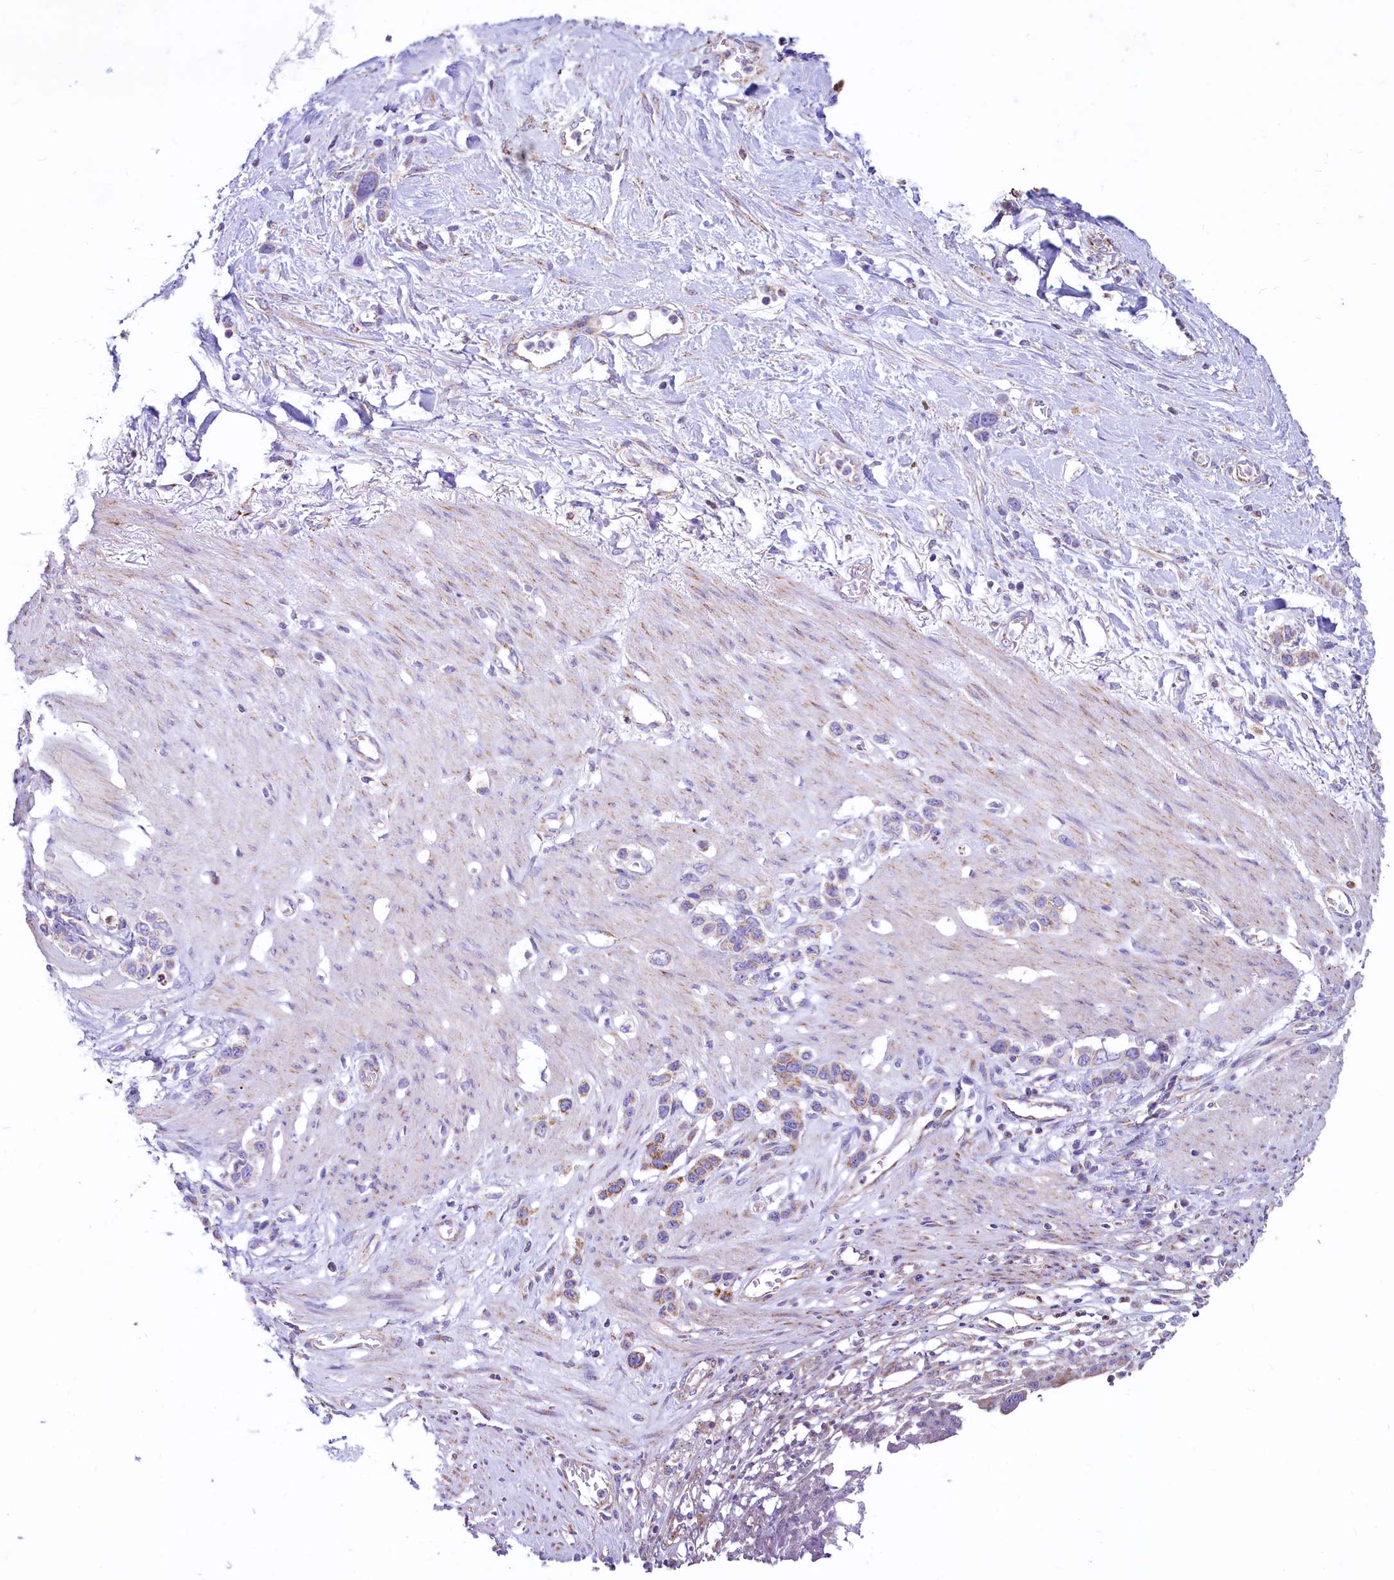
{"staining": {"intensity": "moderate", "quantity": "<25%", "location": "cytoplasmic/membranous"}, "tissue": "stomach cancer", "cell_type": "Tumor cells", "image_type": "cancer", "snomed": [{"axis": "morphology", "description": "Adenocarcinoma, NOS"}, {"axis": "morphology", "description": "Adenocarcinoma, High grade"}, {"axis": "topography", "description": "Stomach, upper"}, {"axis": "topography", "description": "Stomach, lower"}], "caption": "Protein expression analysis of stomach adenocarcinoma (high-grade) exhibits moderate cytoplasmic/membranous staining in approximately <25% of tumor cells. (DAB (3,3'-diaminobenzidine) = brown stain, brightfield microscopy at high magnification).", "gene": "VWCE", "patient": {"sex": "female", "age": 65}}